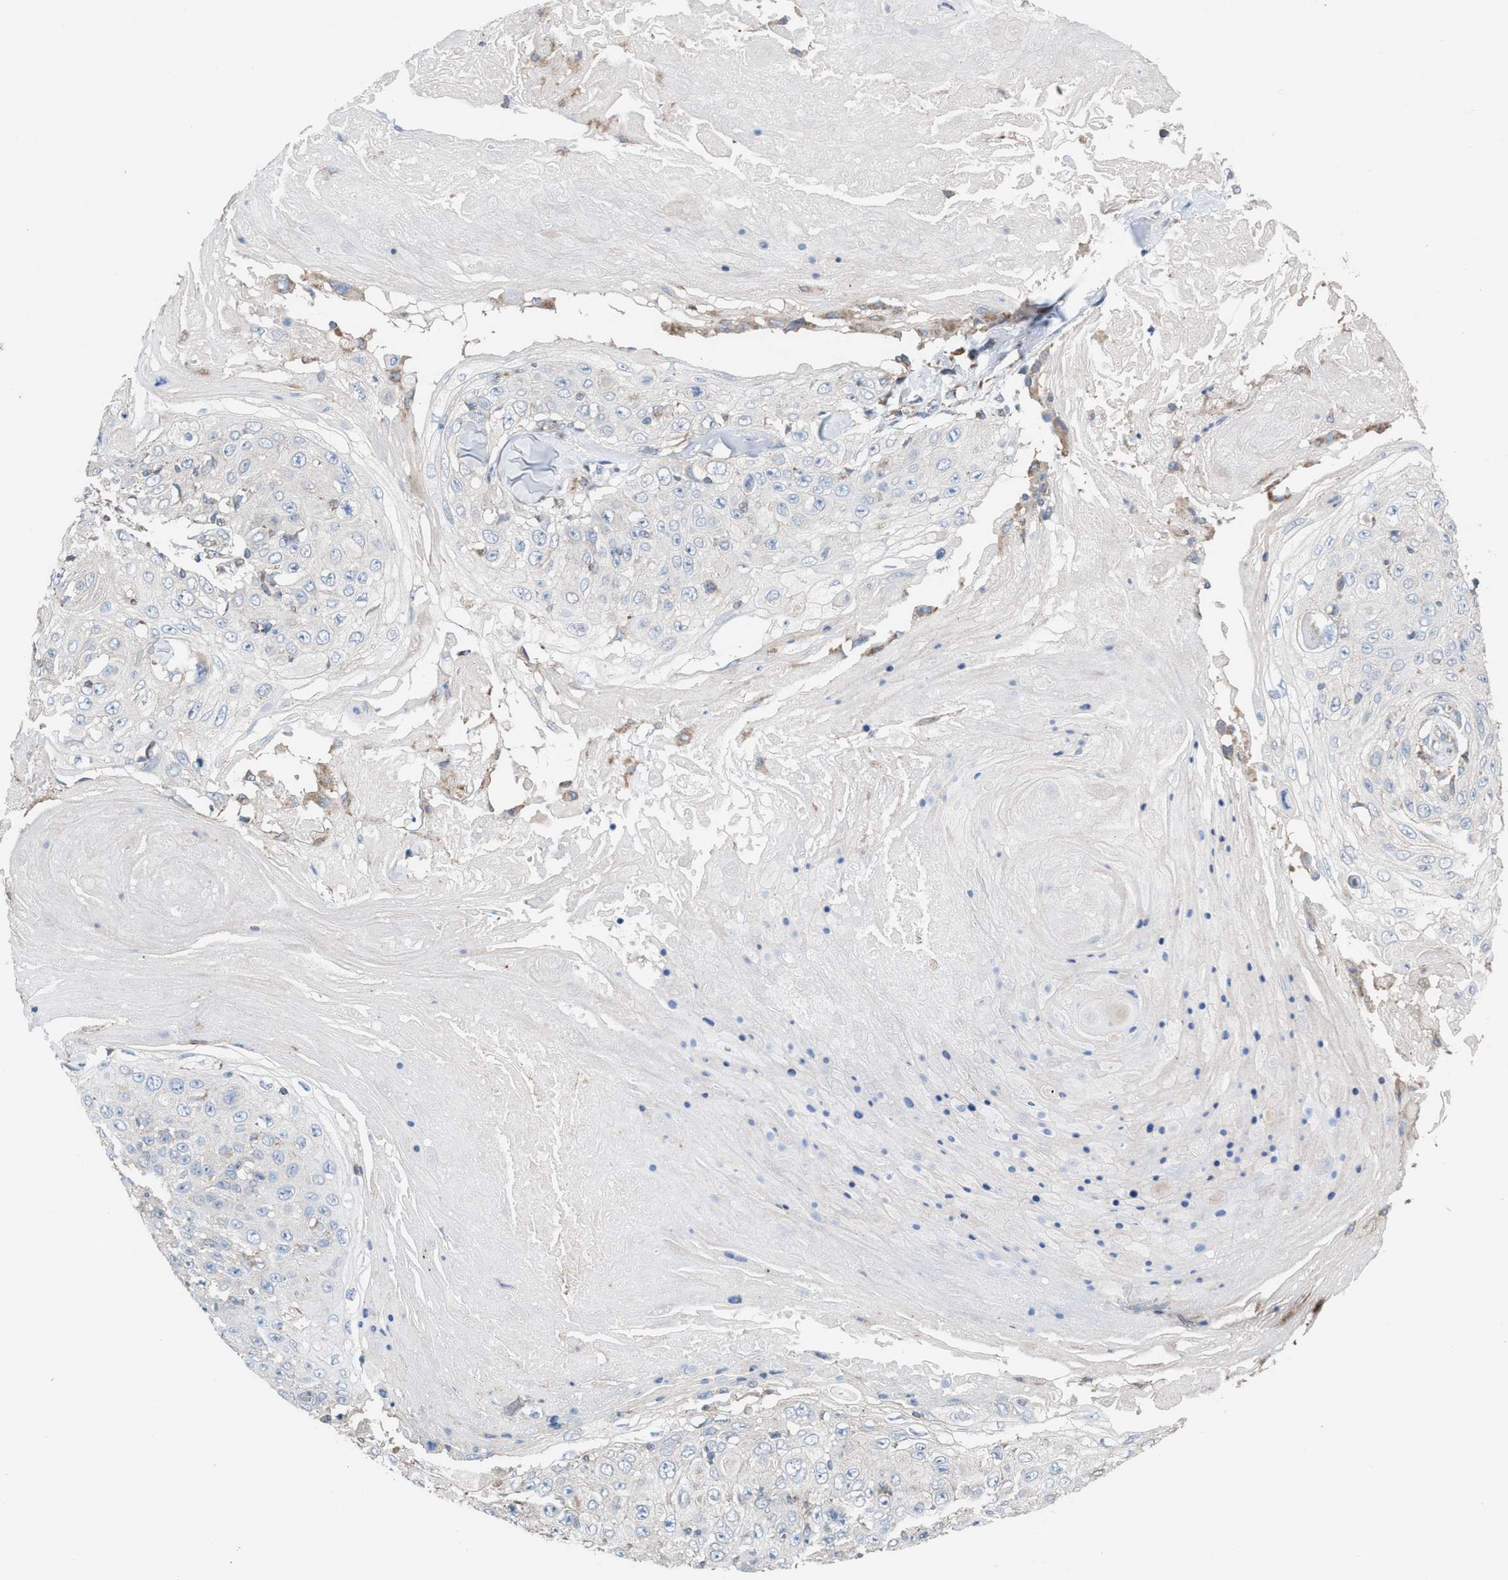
{"staining": {"intensity": "negative", "quantity": "none", "location": "none"}, "tissue": "skin cancer", "cell_type": "Tumor cells", "image_type": "cancer", "snomed": [{"axis": "morphology", "description": "Squamous cell carcinoma, NOS"}, {"axis": "topography", "description": "Skin"}], "caption": "The histopathology image exhibits no staining of tumor cells in skin squamous cell carcinoma. Nuclei are stained in blue.", "gene": "MRM1", "patient": {"sex": "male", "age": 86}}